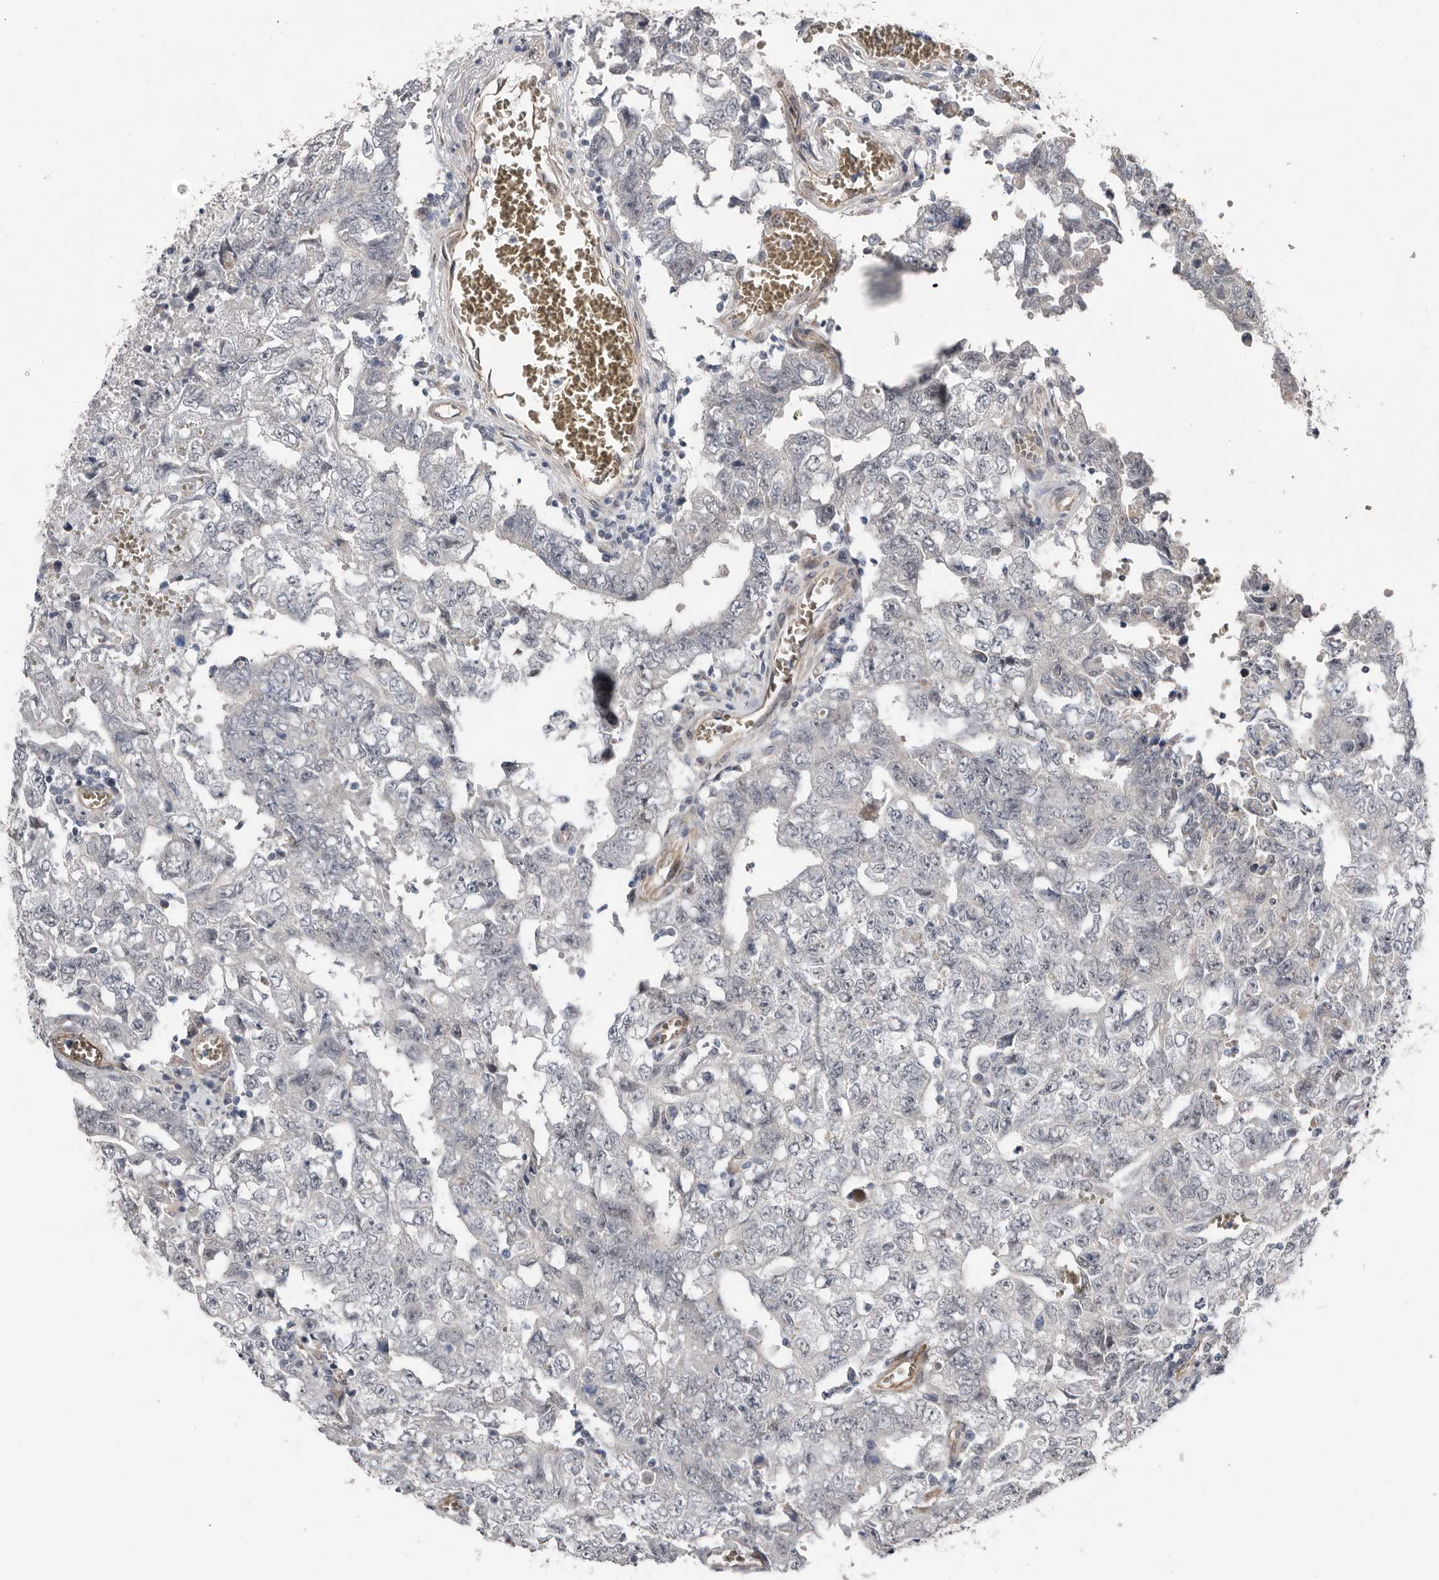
{"staining": {"intensity": "negative", "quantity": "none", "location": "none"}, "tissue": "testis cancer", "cell_type": "Tumor cells", "image_type": "cancer", "snomed": [{"axis": "morphology", "description": "Carcinoma, Embryonal, NOS"}, {"axis": "topography", "description": "Testis"}], "caption": "High power microscopy histopathology image of an immunohistochemistry photomicrograph of testis embryonal carcinoma, revealing no significant positivity in tumor cells.", "gene": "RANBP17", "patient": {"sex": "male", "age": 26}}